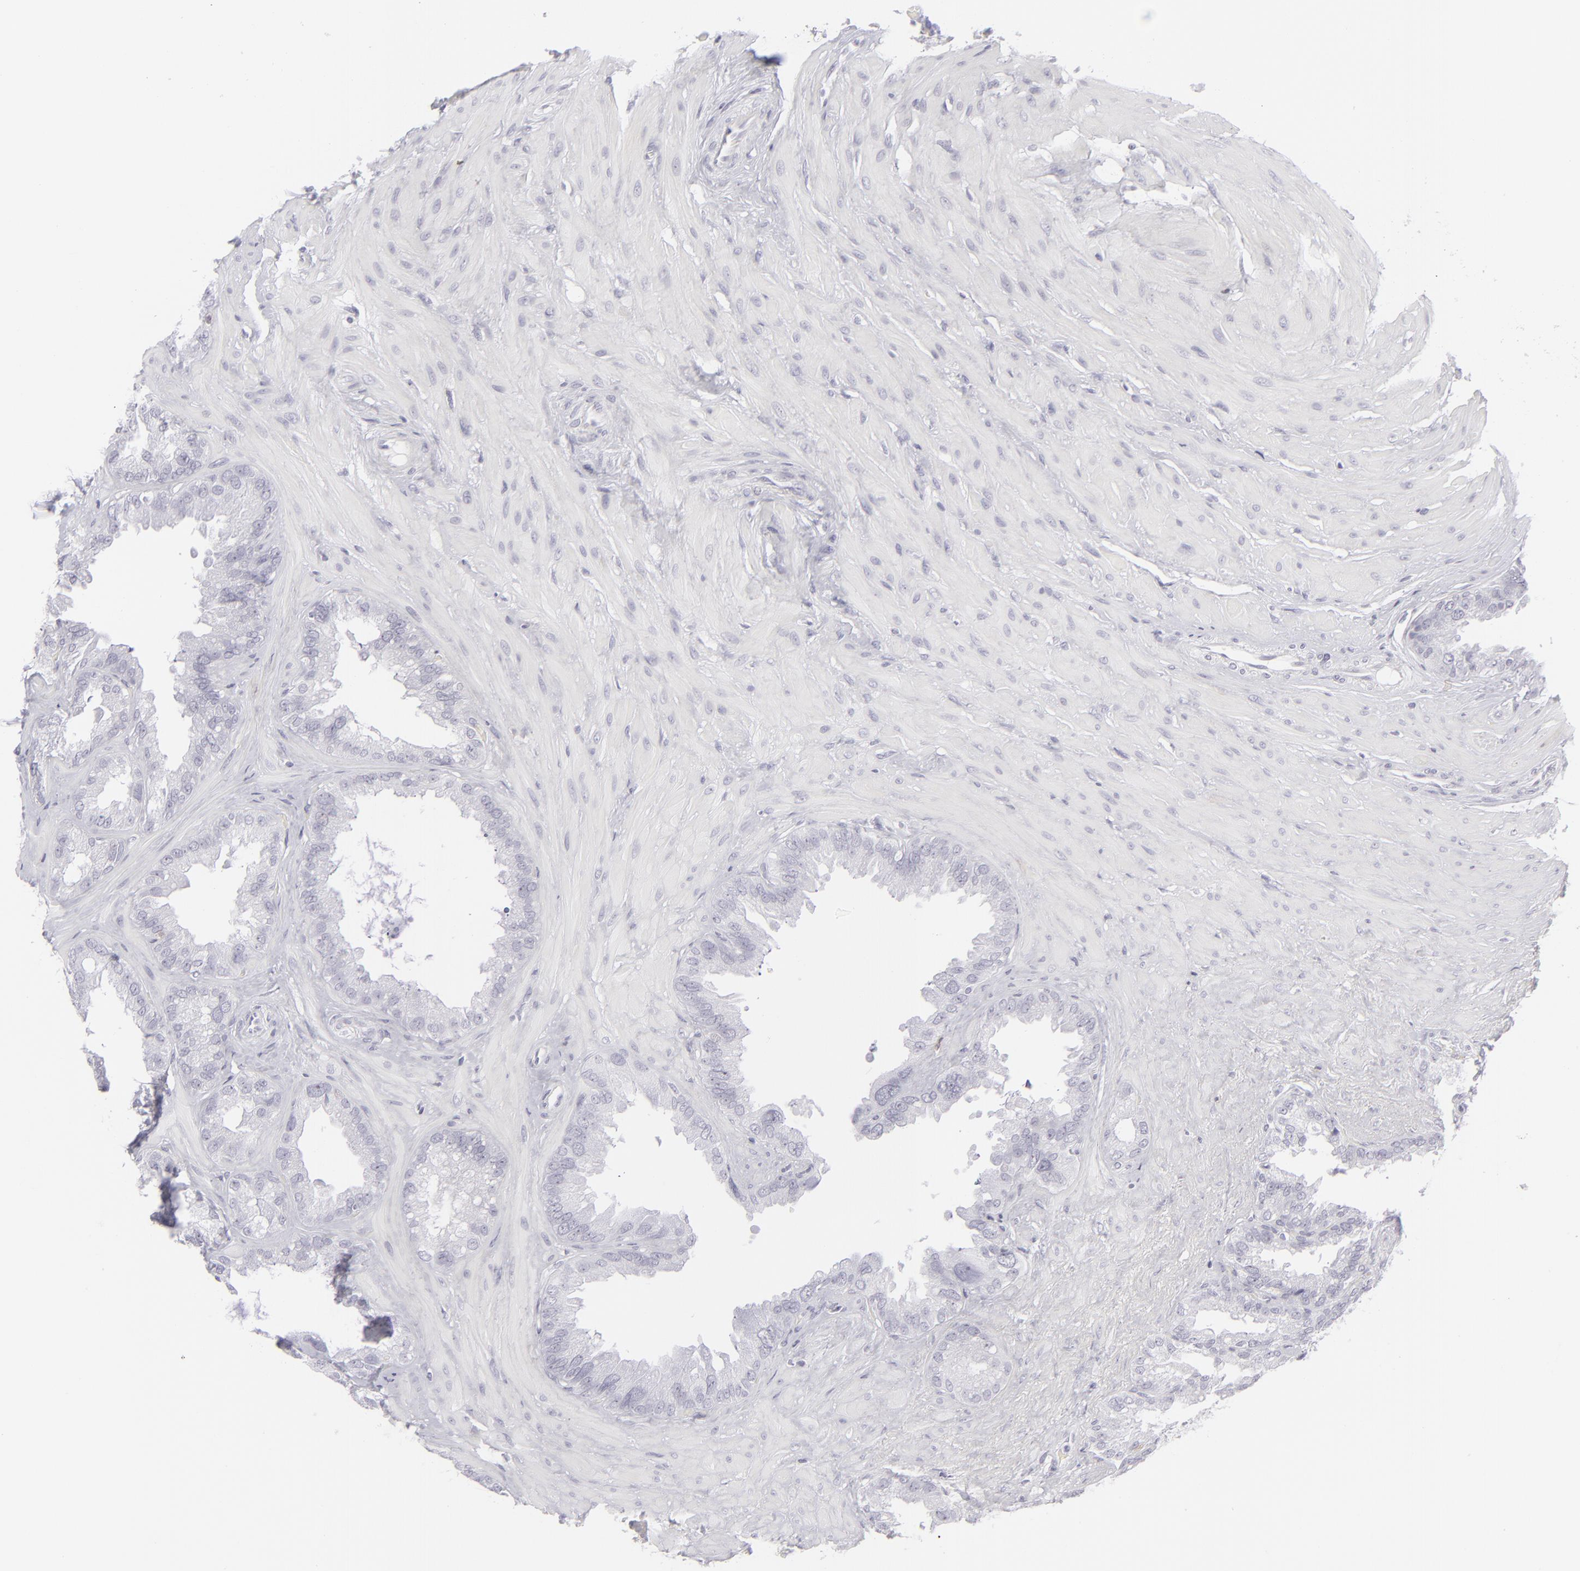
{"staining": {"intensity": "negative", "quantity": "none", "location": "none"}, "tissue": "seminal vesicle", "cell_type": "Glandular cells", "image_type": "normal", "snomed": [{"axis": "morphology", "description": "Normal tissue, NOS"}, {"axis": "topography", "description": "Prostate"}, {"axis": "topography", "description": "Seminal veicle"}], "caption": "A photomicrograph of seminal vesicle stained for a protein exhibits no brown staining in glandular cells. The staining was performed using DAB to visualize the protein expression in brown, while the nuclei were stained in blue with hematoxylin (Magnification: 20x).", "gene": "CD7", "patient": {"sex": "male", "age": 63}}